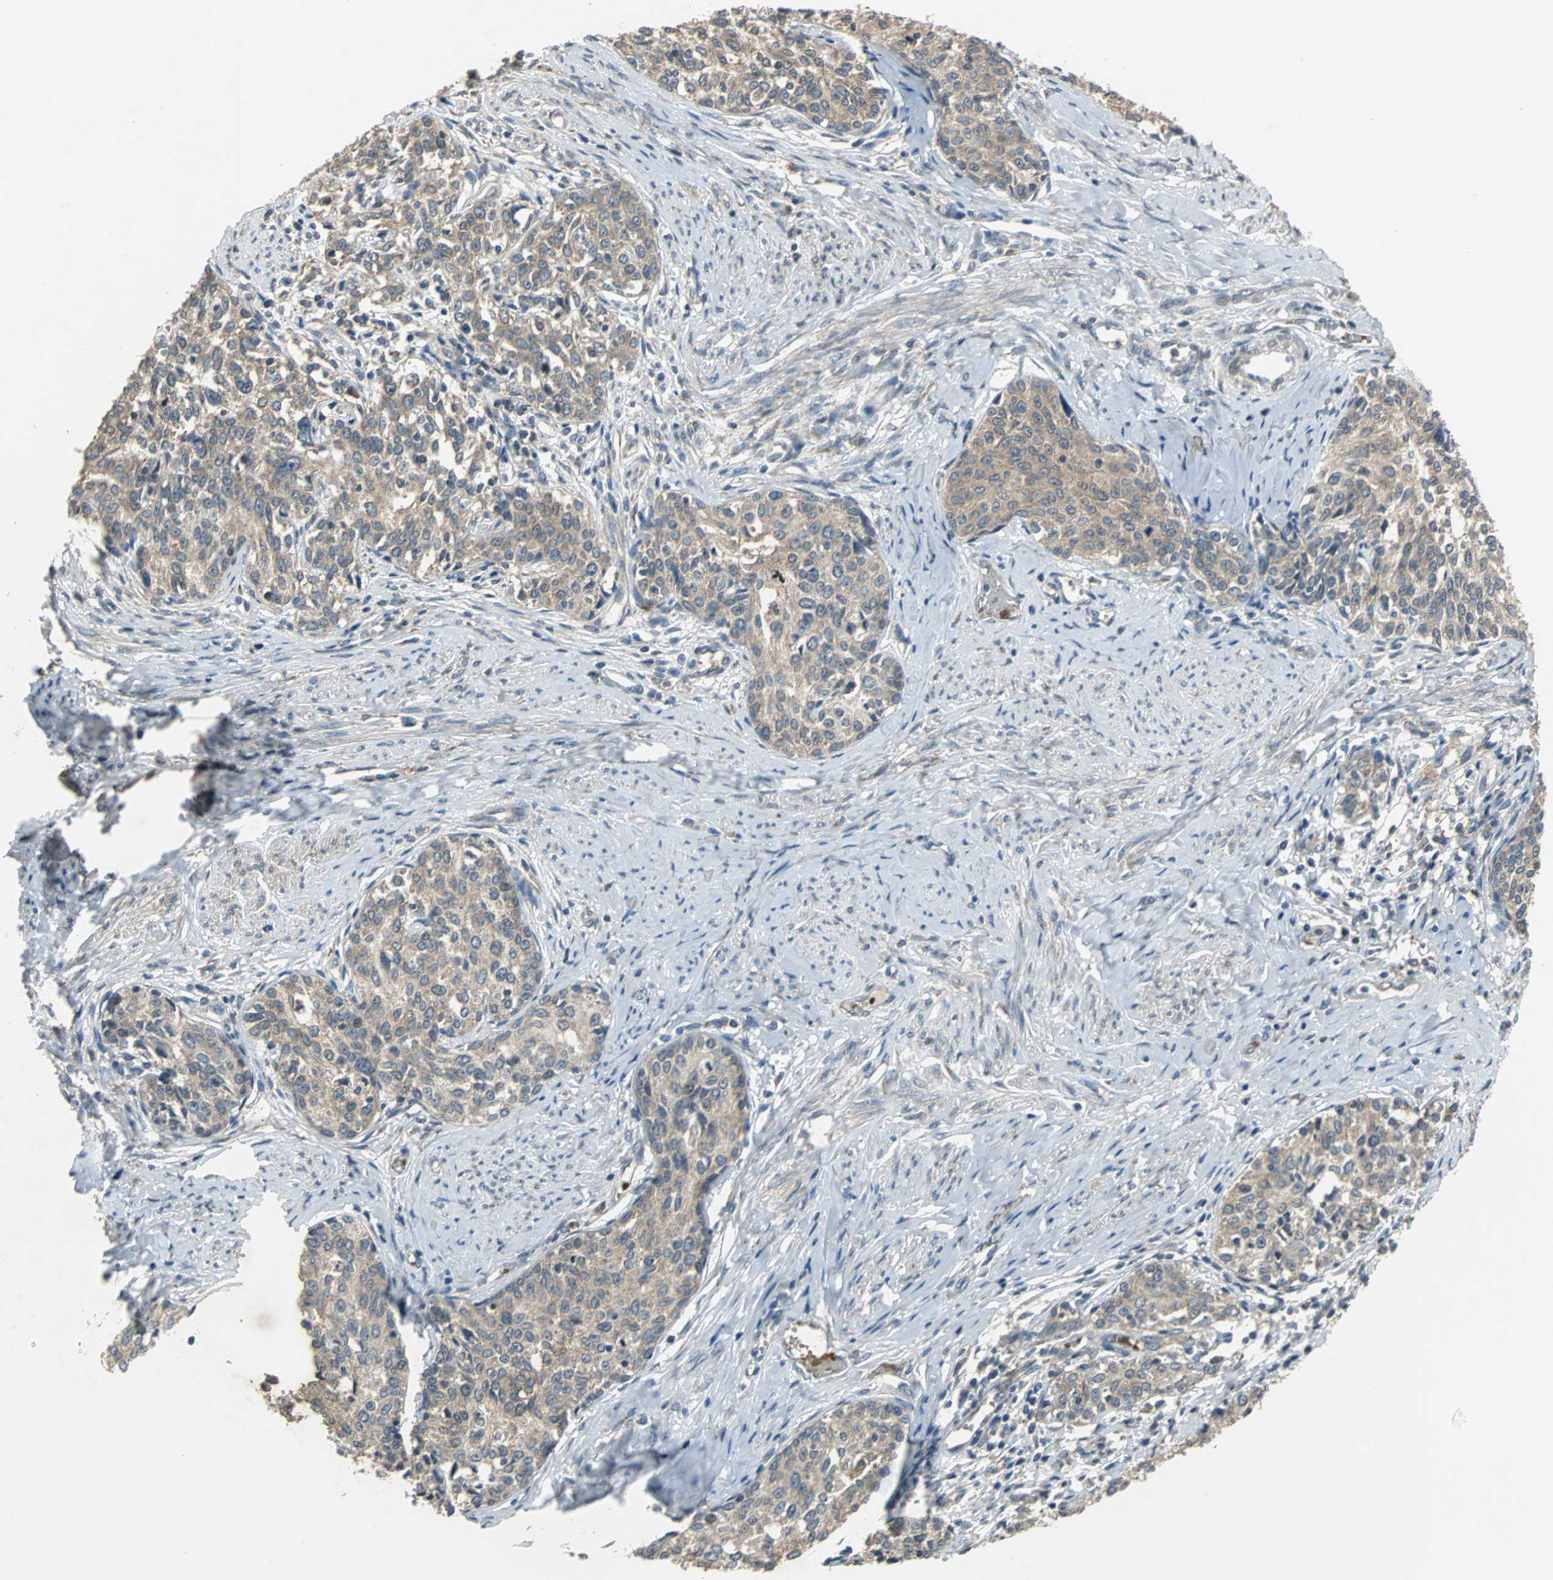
{"staining": {"intensity": "weak", "quantity": ">75%", "location": "cytoplasmic/membranous"}, "tissue": "cervical cancer", "cell_type": "Tumor cells", "image_type": "cancer", "snomed": [{"axis": "morphology", "description": "Squamous cell carcinoma, NOS"}, {"axis": "morphology", "description": "Adenocarcinoma, NOS"}, {"axis": "topography", "description": "Cervix"}], "caption": "A low amount of weak cytoplasmic/membranous expression is appreciated in approximately >75% of tumor cells in squamous cell carcinoma (cervical) tissue.", "gene": "SOS1", "patient": {"sex": "female", "age": 52}}